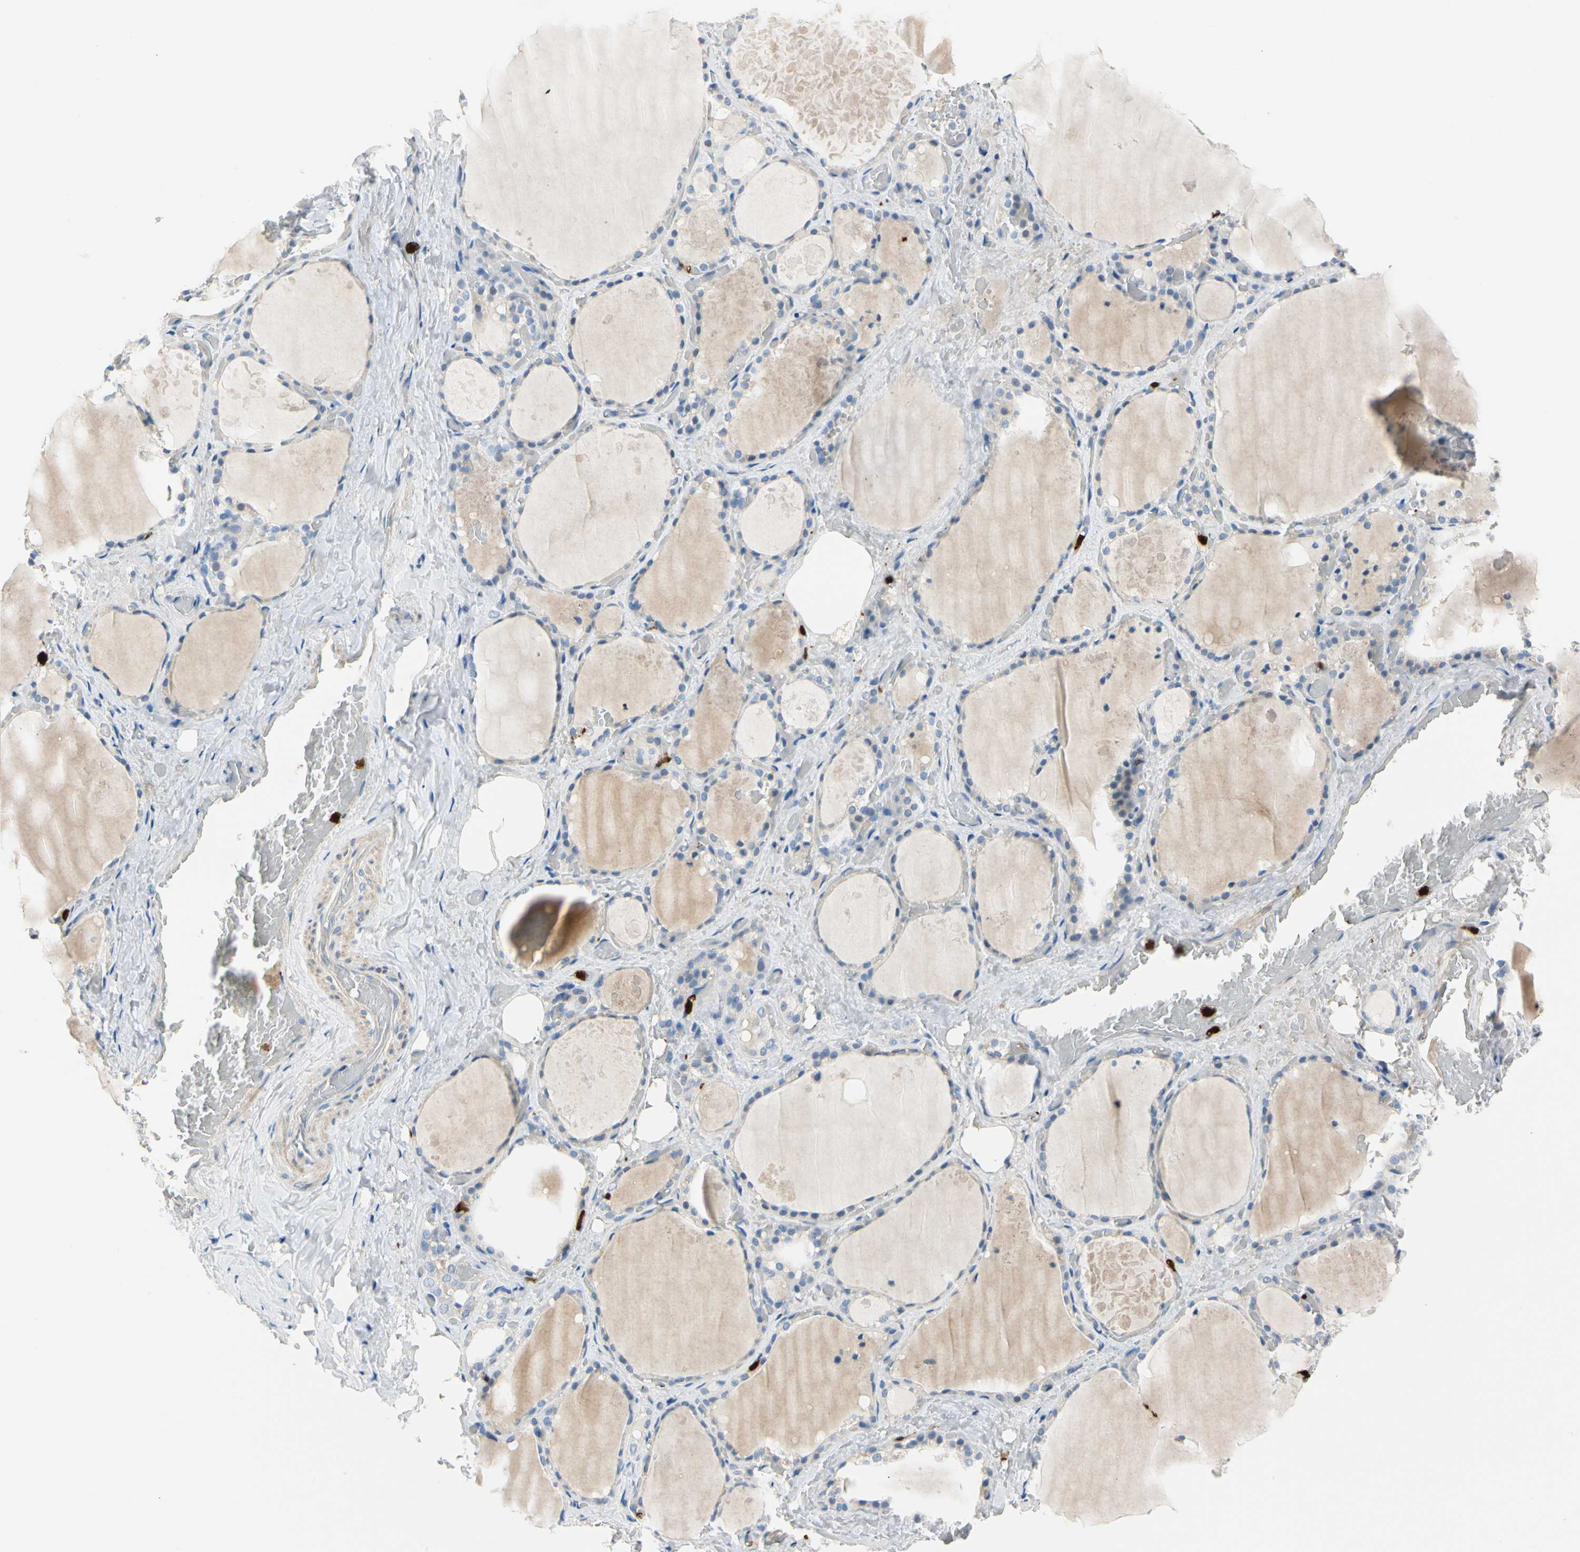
{"staining": {"intensity": "negative", "quantity": "none", "location": "none"}, "tissue": "thyroid gland", "cell_type": "Glandular cells", "image_type": "normal", "snomed": [{"axis": "morphology", "description": "Normal tissue, NOS"}, {"axis": "topography", "description": "Thyroid gland"}], "caption": "Immunohistochemical staining of normal thyroid gland displays no significant staining in glandular cells.", "gene": "TRAF5", "patient": {"sex": "male", "age": 61}}